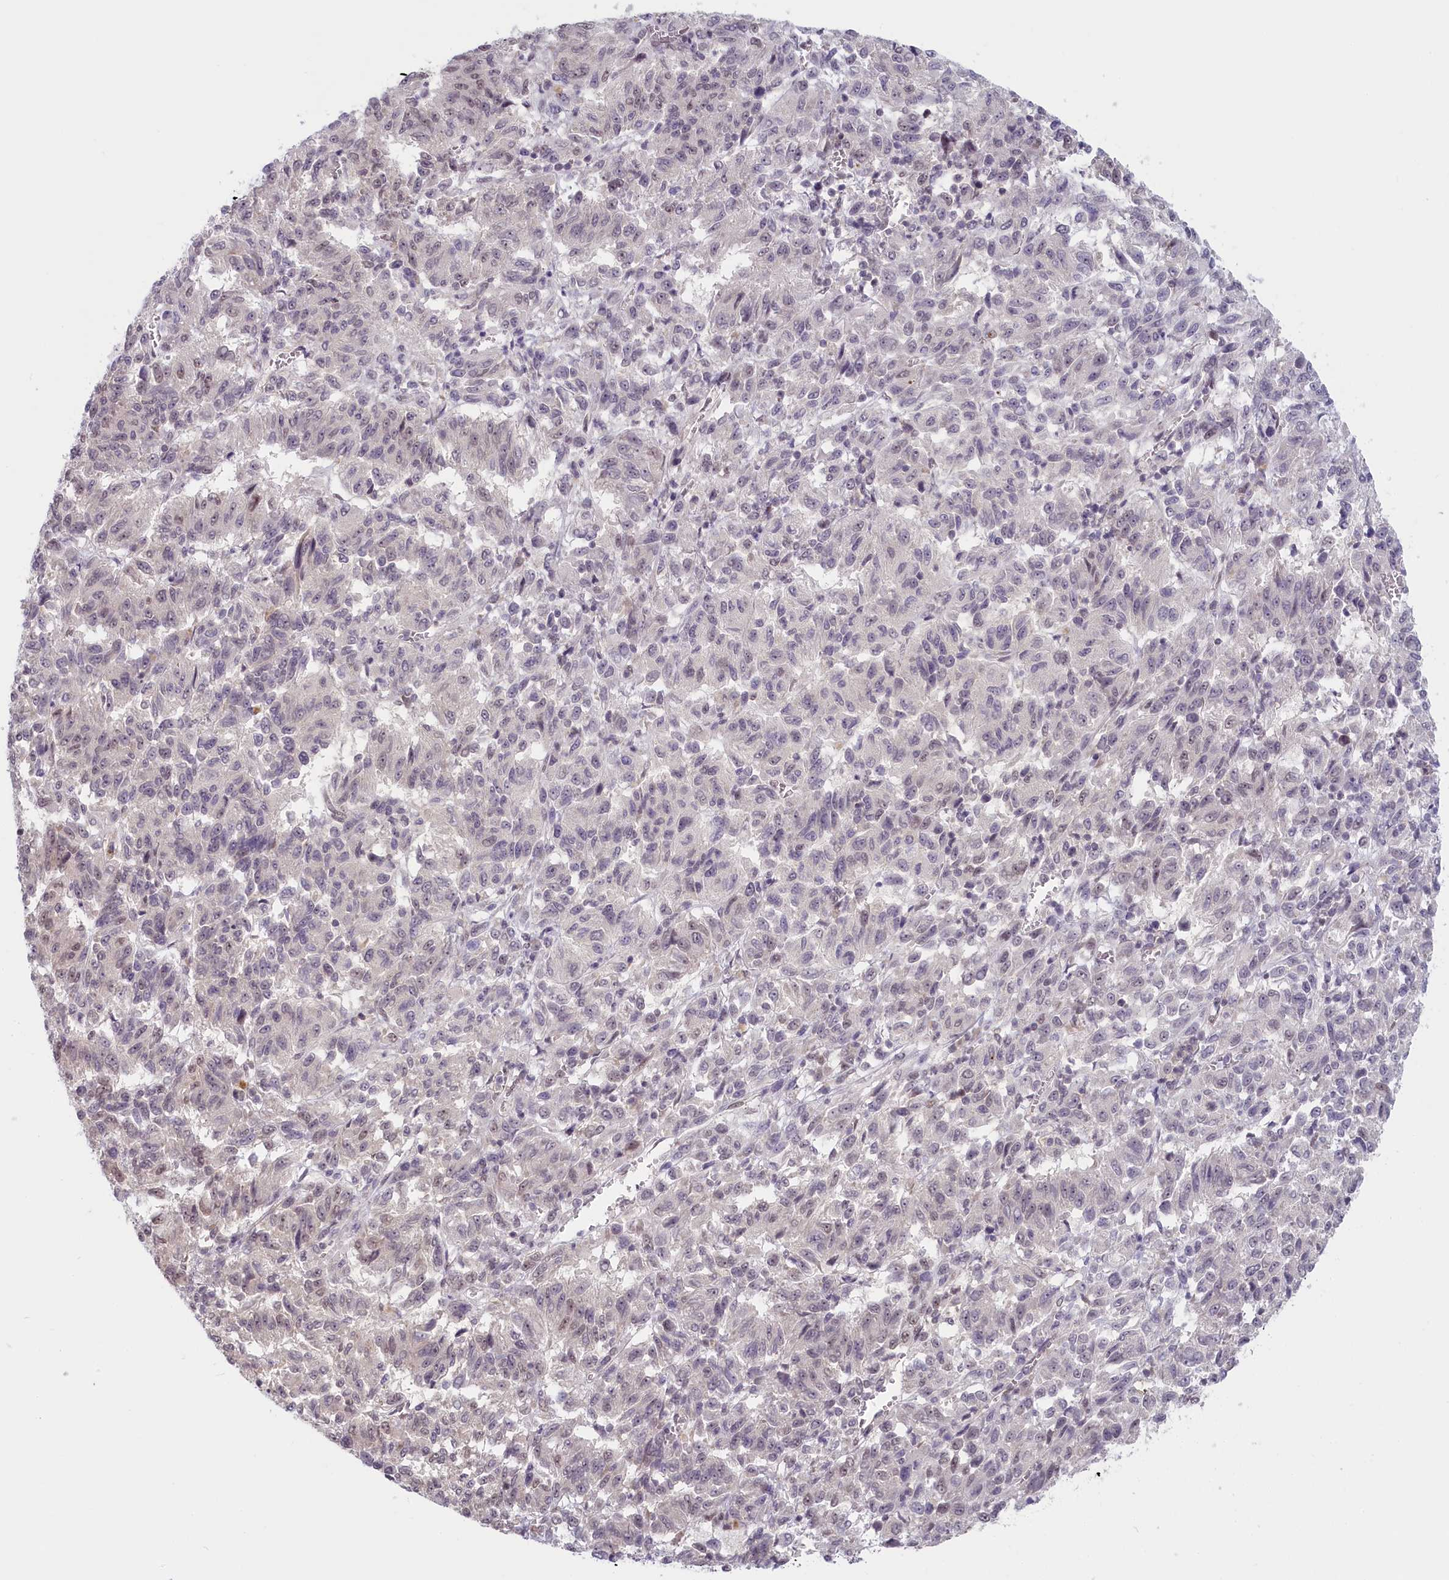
{"staining": {"intensity": "weak", "quantity": "<25%", "location": "nuclear"}, "tissue": "melanoma", "cell_type": "Tumor cells", "image_type": "cancer", "snomed": [{"axis": "morphology", "description": "Malignant melanoma, Metastatic site"}, {"axis": "topography", "description": "Lung"}], "caption": "Tumor cells are negative for brown protein staining in malignant melanoma (metastatic site).", "gene": "C19orf44", "patient": {"sex": "male", "age": 64}}